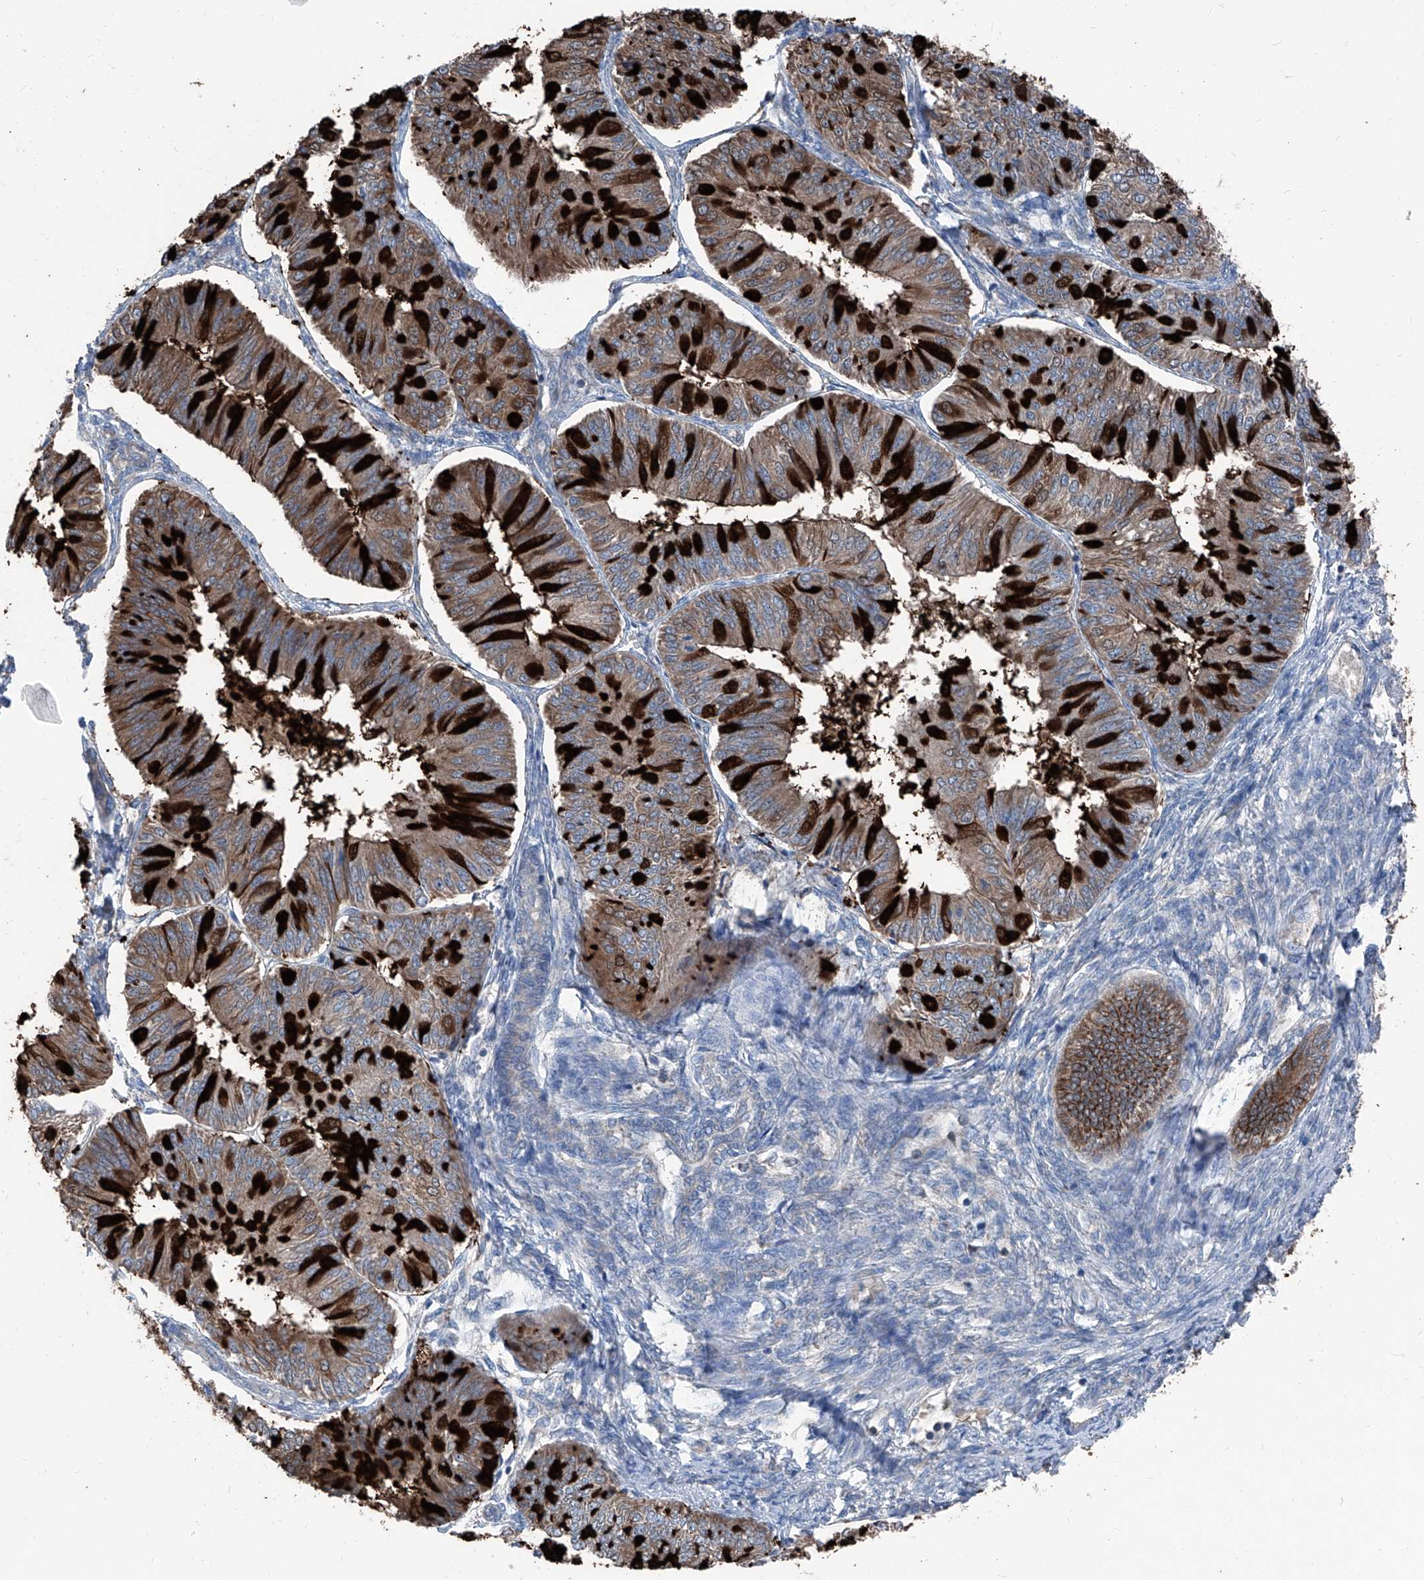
{"staining": {"intensity": "strong", "quantity": ">75%", "location": "cytoplasmic/membranous"}, "tissue": "endometrial cancer", "cell_type": "Tumor cells", "image_type": "cancer", "snomed": [{"axis": "morphology", "description": "Adenocarcinoma, NOS"}, {"axis": "topography", "description": "Endometrium"}], "caption": "Immunohistochemistry (IHC) (DAB (3,3'-diaminobenzidine)) staining of endometrial adenocarcinoma reveals strong cytoplasmic/membranous protein positivity in about >75% of tumor cells.", "gene": "GPAT3", "patient": {"sex": "female", "age": 58}}